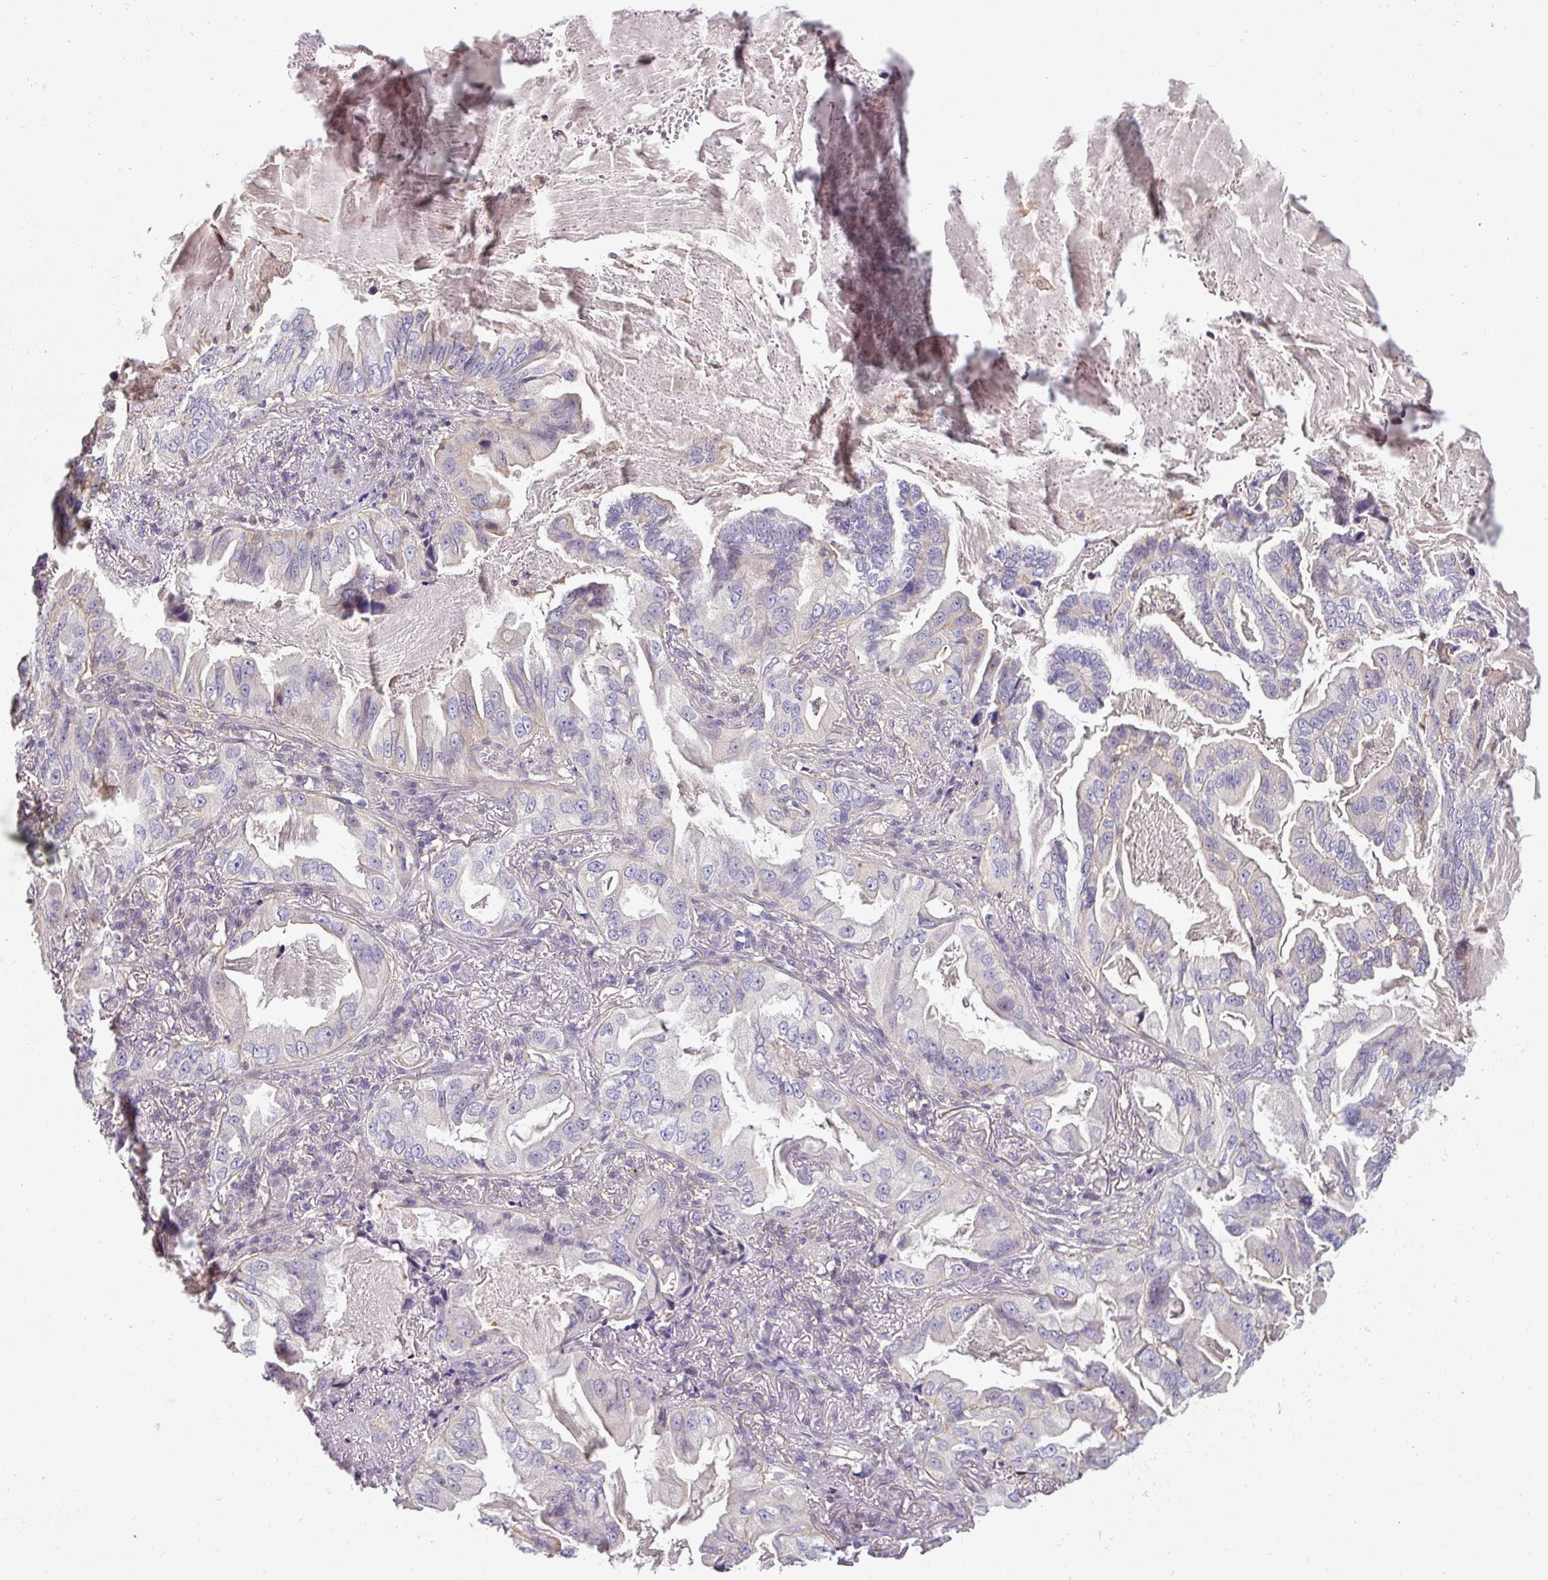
{"staining": {"intensity": "negative", "quantity": "none", "location": "none"}, "tissue": "lung cancer", "cell_type": "Tumor cells", "image_type": "cancer", "snomed": [{"axis": "morphology", "description": "Adenocarcinoma, NOS"}, {"axis": "topography", "description": "Lung"}], "caption": "DAB immunohistochemical staining of lung cancer (adenocarcinoma) displays no significant positivity in tumor cells.", "gene": "ZNF835", "patient": {"sex": "female", "age": 69}}